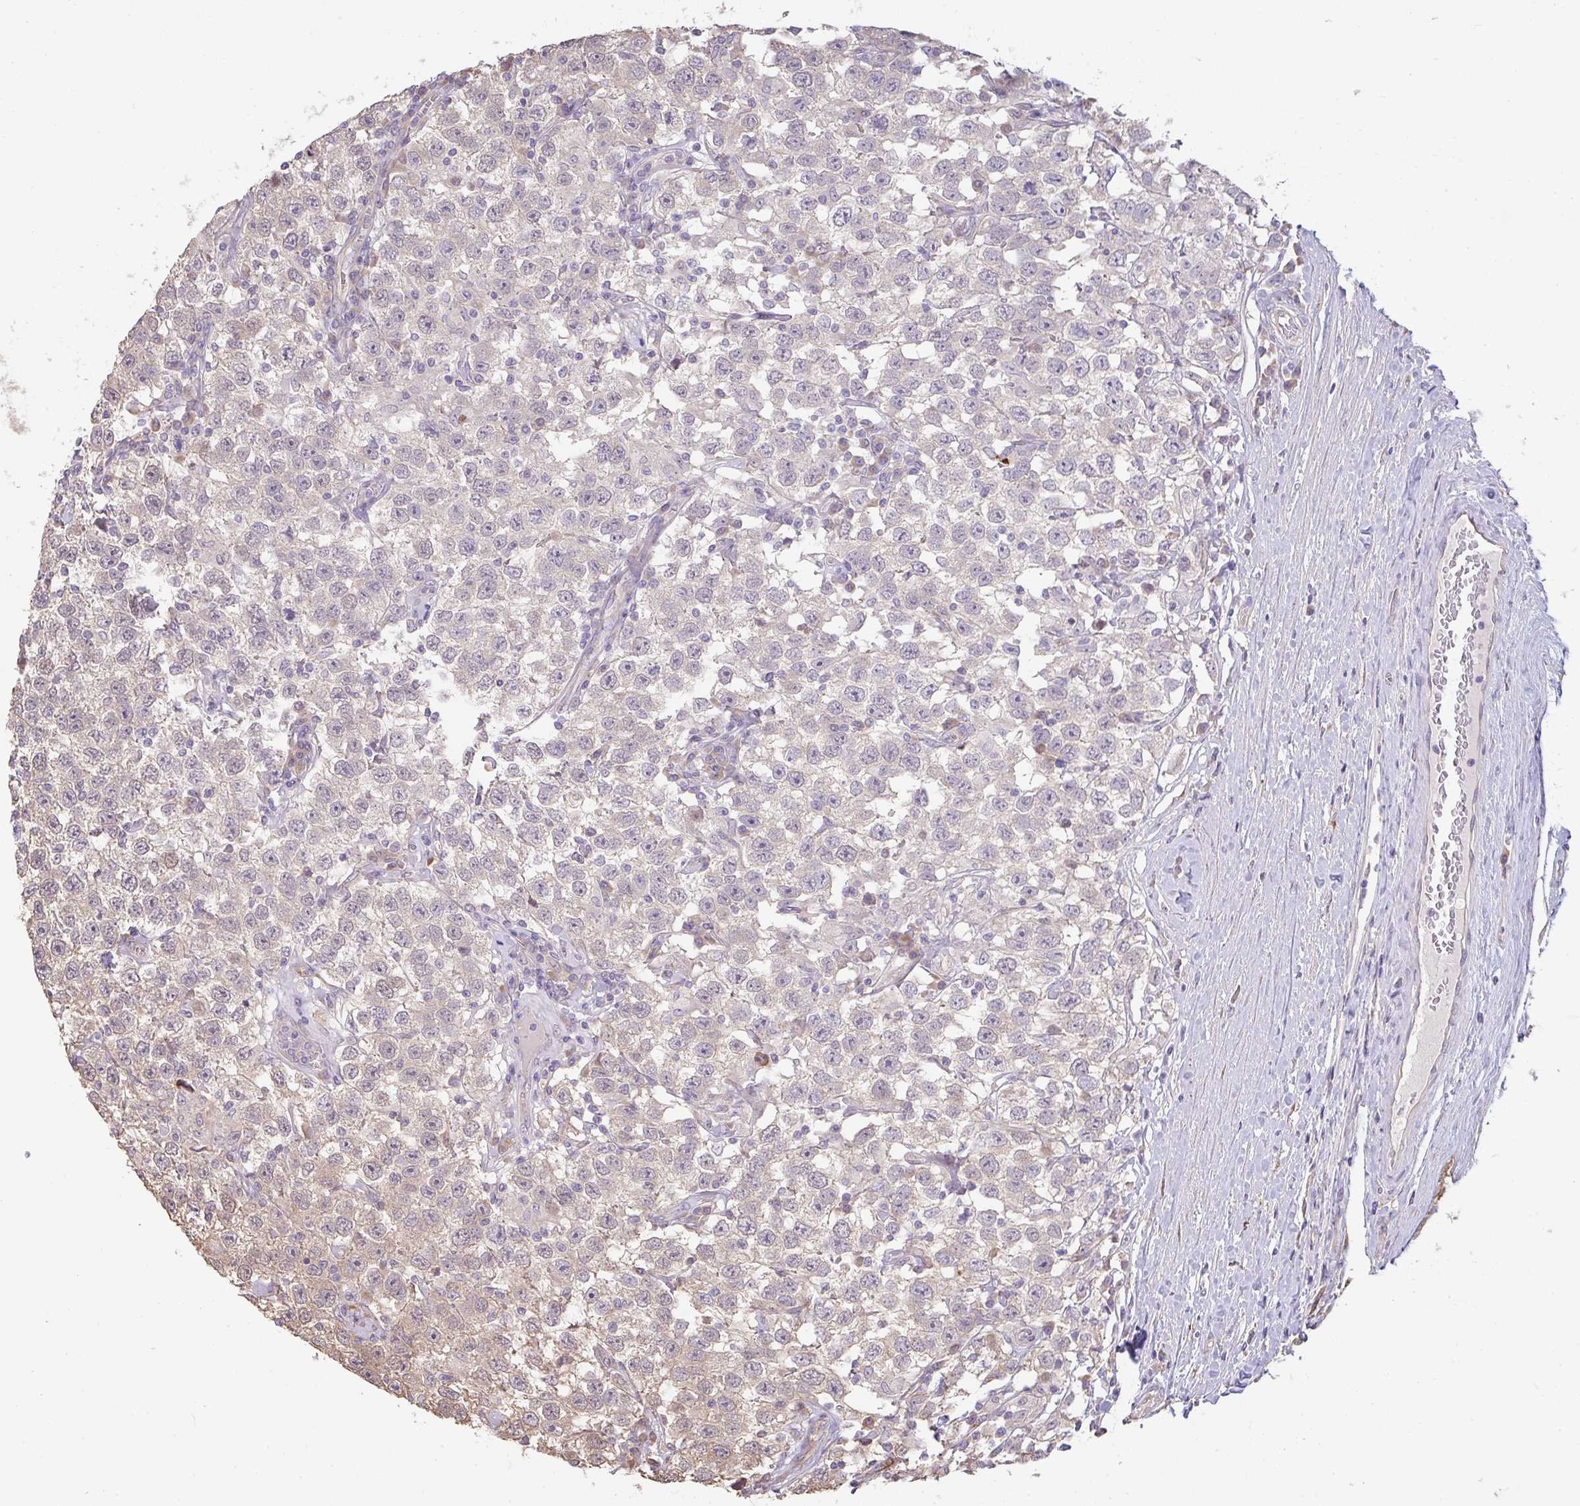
{"staining": {"intensity": "weak", "quantity": "<25%", "location": "cytoplasmic/membranous"}, "tissue": "testis cancer", "cell_type": "Tumor cells", "image_type": "cancer", "snomed": [{"axis": "morphology", "description": "Seminoma, NOS"}, {"axis": "topography", "description": "Testis"}], "caption": "Immunohistochemical staining of testis seminoma shows no significant staining in tumor cells.", "gene": "BRINP3", "patient": {"sex": "male", "age": 41}}